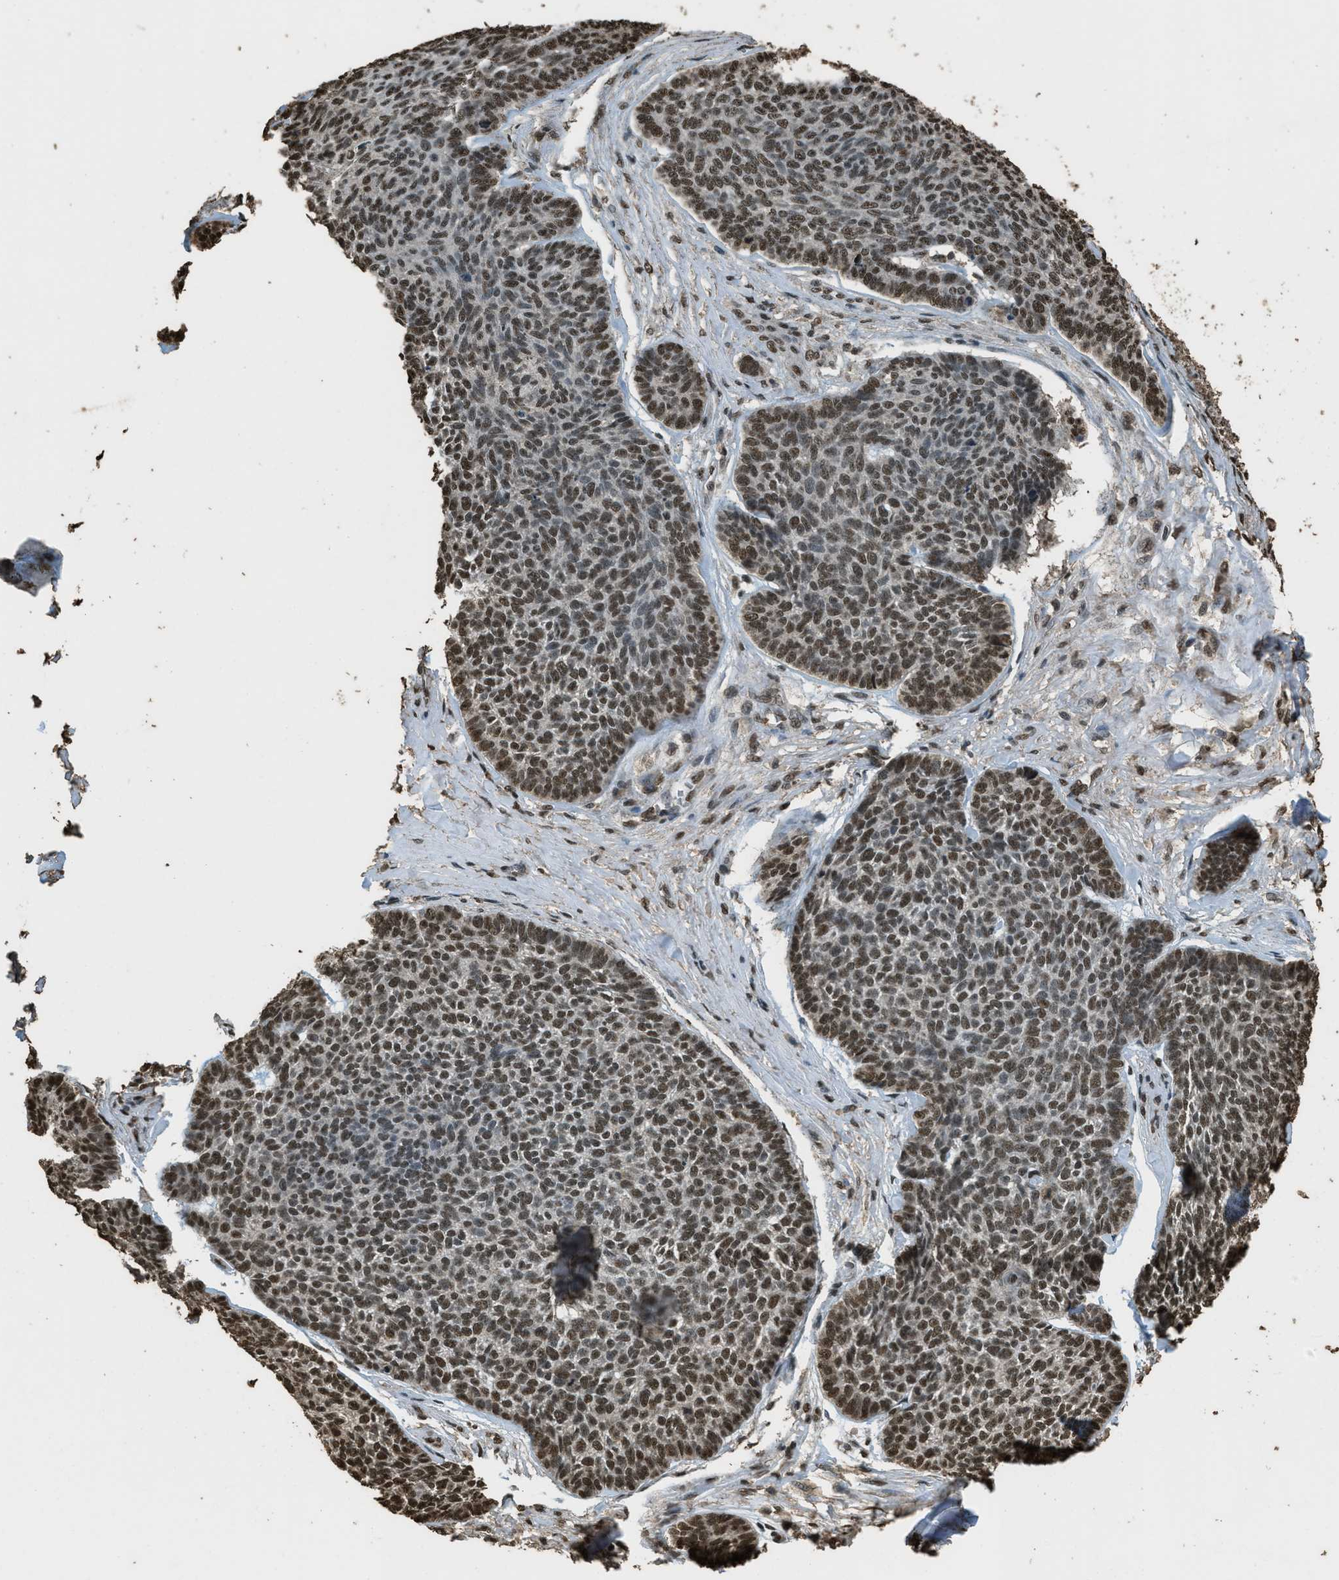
{"staining": {"intensity": "moderate", "quantity": ">75%", "location": "nuclear"}, "tissue": "skin cancer", "cell_type": "Tumor cells", "image_type": "cancer", "snomed": [{"axis": "morphology", "description": "Basal cell carcinoma"}, {"axis": "topography", "description": "Skin"}], "caption": "Skin cancer (basal cell carcinoma) tissue exhibits moderate nuclear expression in approximately >75% of tumor cells, visualized by immunohistochemistry.", "gene": "MYB", "patient": {"sex": "male", "age": 84}}